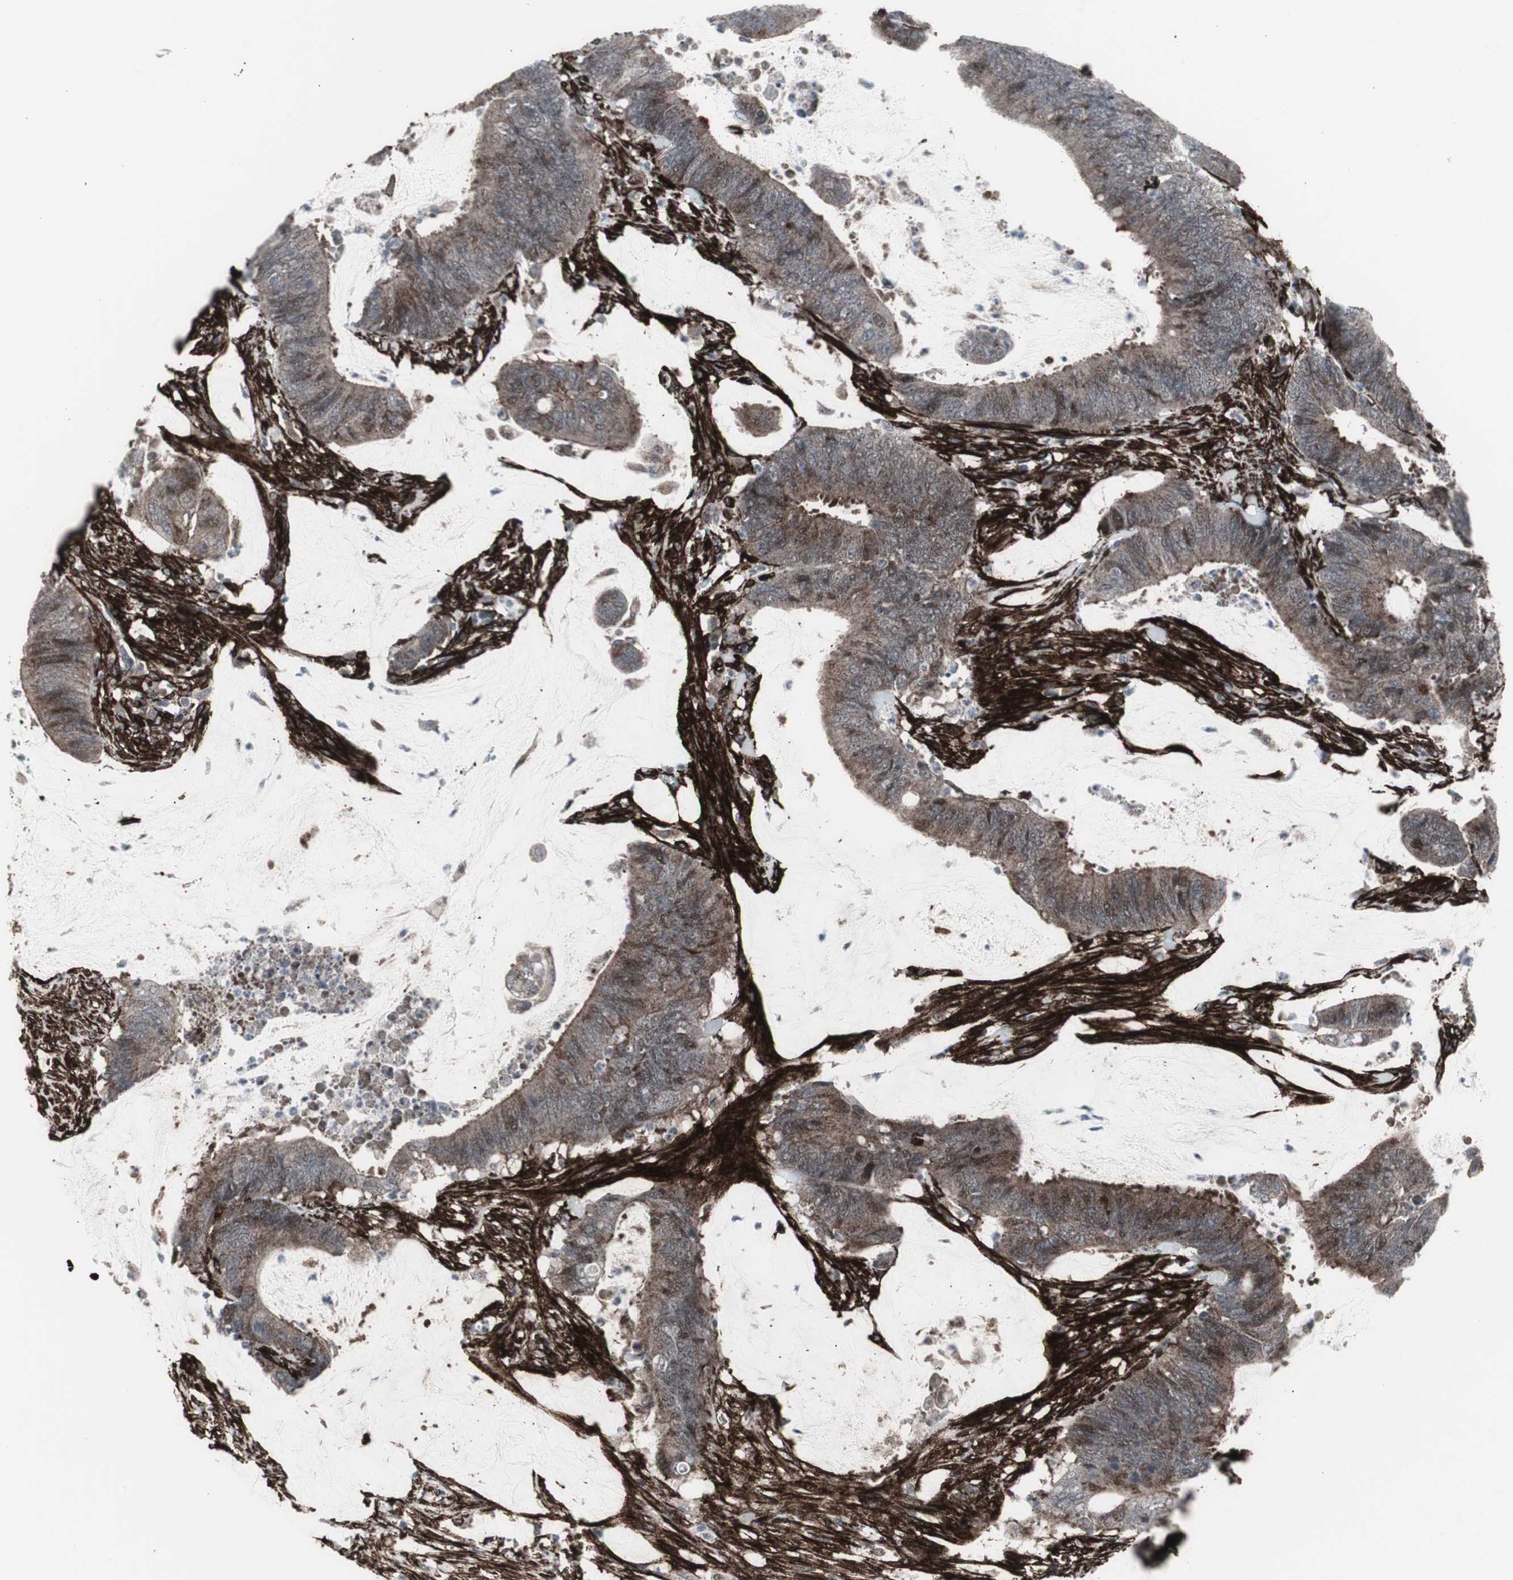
{"staining": {"intensity": "moderate", "quantity": ">75%", "location": "cytoplasmic/membranous"}, "tissue": "colorectal cancer", "cell_type": "Tumor cells", "image_type": "cancer", "snomed": [{"axis": "morphology", "description": "Adenocarcinoma, NOS"}, {"axis": "topography", "description": "Rectum"}], "caption": "This is an image of IHC staining of colorectal cancer (adenocarcinoma), which shows moderate staining in the cytoplasmic/membranous of tumor cells.", "gene": "PDGFA", "patient": {"sex": "female", "age": 66}}